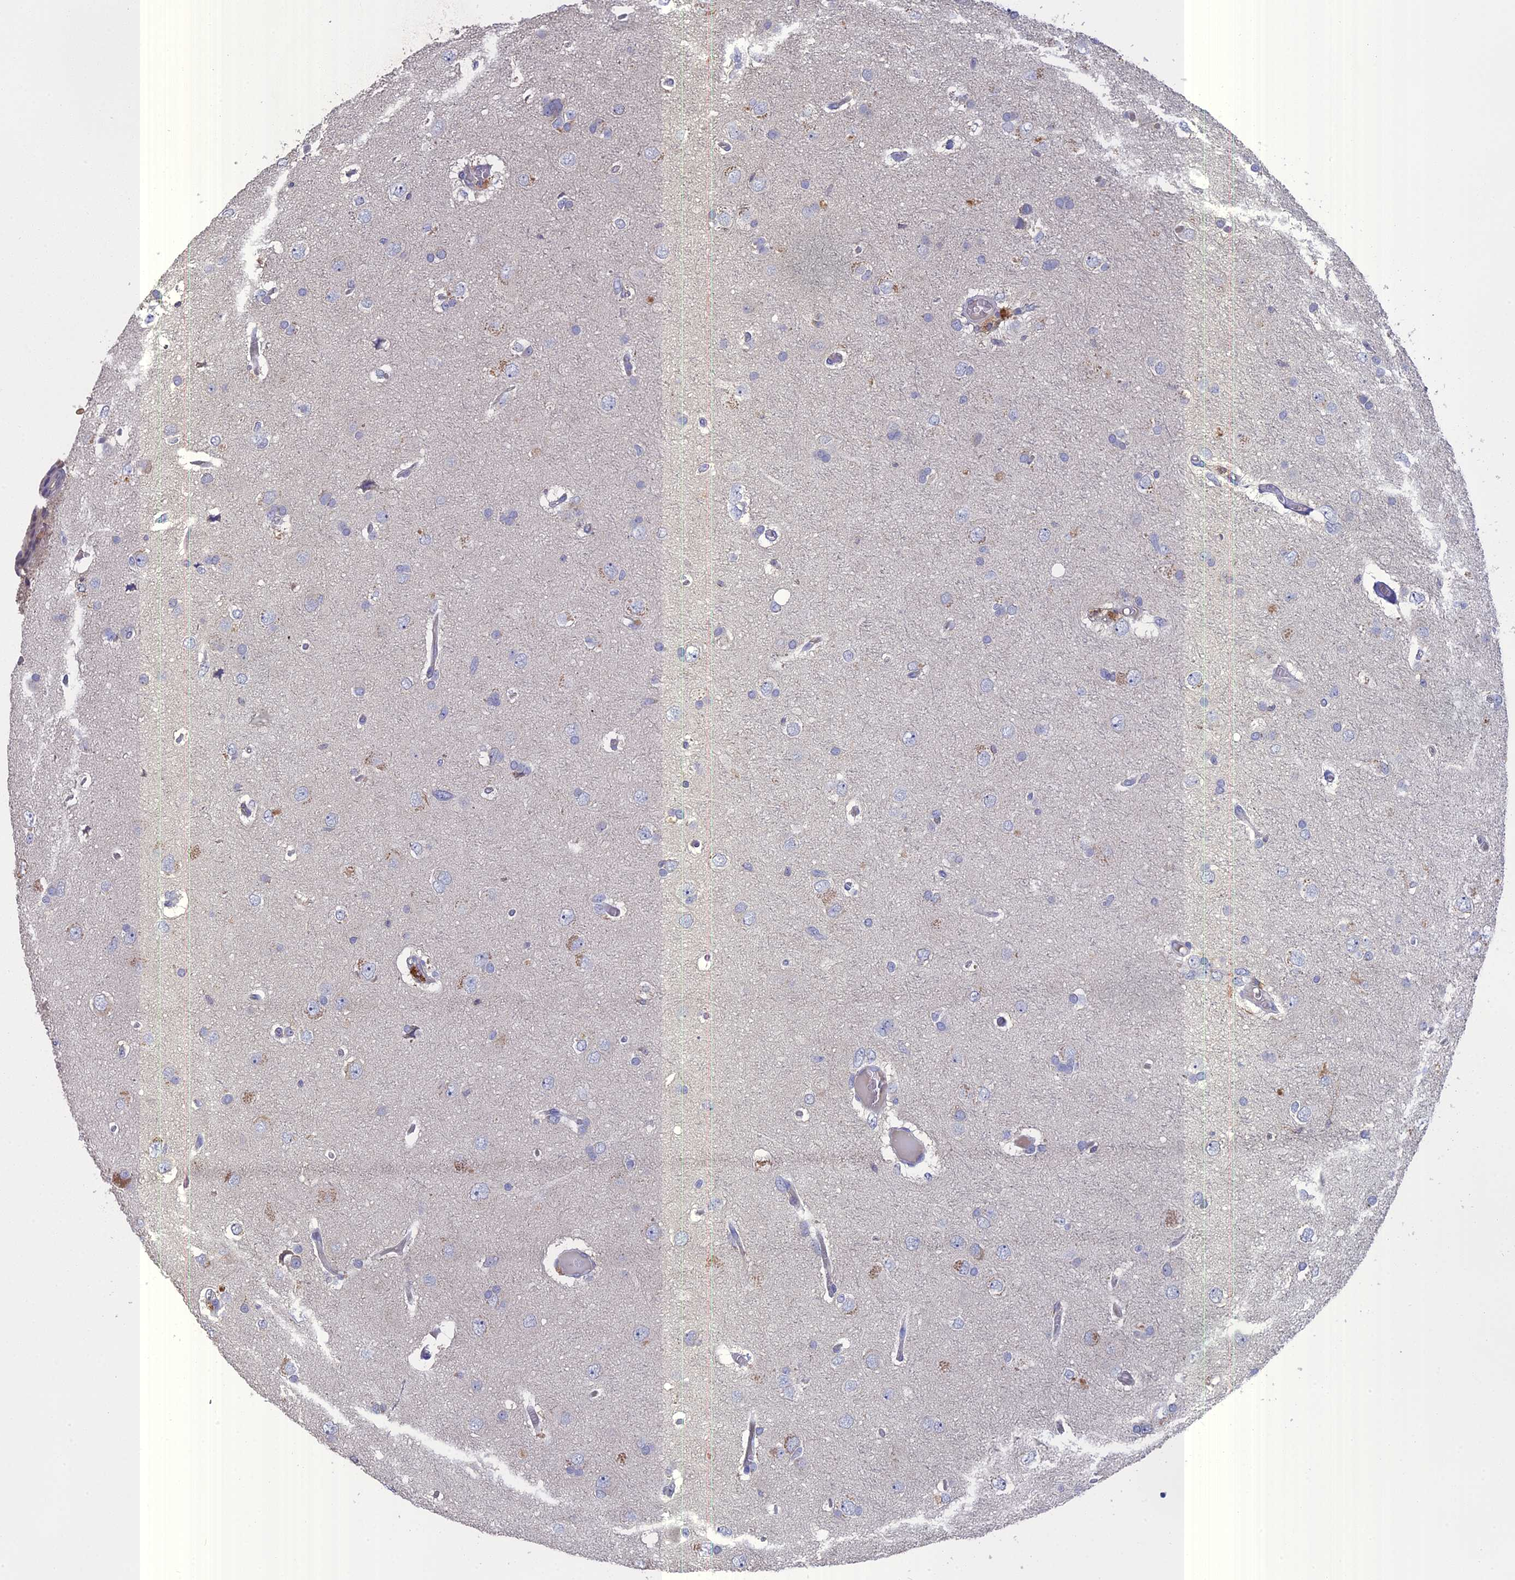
{"staining": {"intensity": "negative", "quantity": "none", "location": "none"}, "tissue": "glioma", "cell_type": "Tumor cells", "image_type": "cancer", "snomed": [{"axis": "morphology", "description": "Glioma, malignant, High grade"}, {"axis": "topography", "description": "Brain"}], "caption": "Image shows no protein staining in tumor cells of glioma tissue. (Stains: DAB (3,3'-diaminobenzidine) immunohistochemistry (IHC) with hematoxylin counter stain, Microscopy: brightfield microscopy at high magnification).", "gene": "NCF4", "patient": {"sex": "female", "age": 59}}